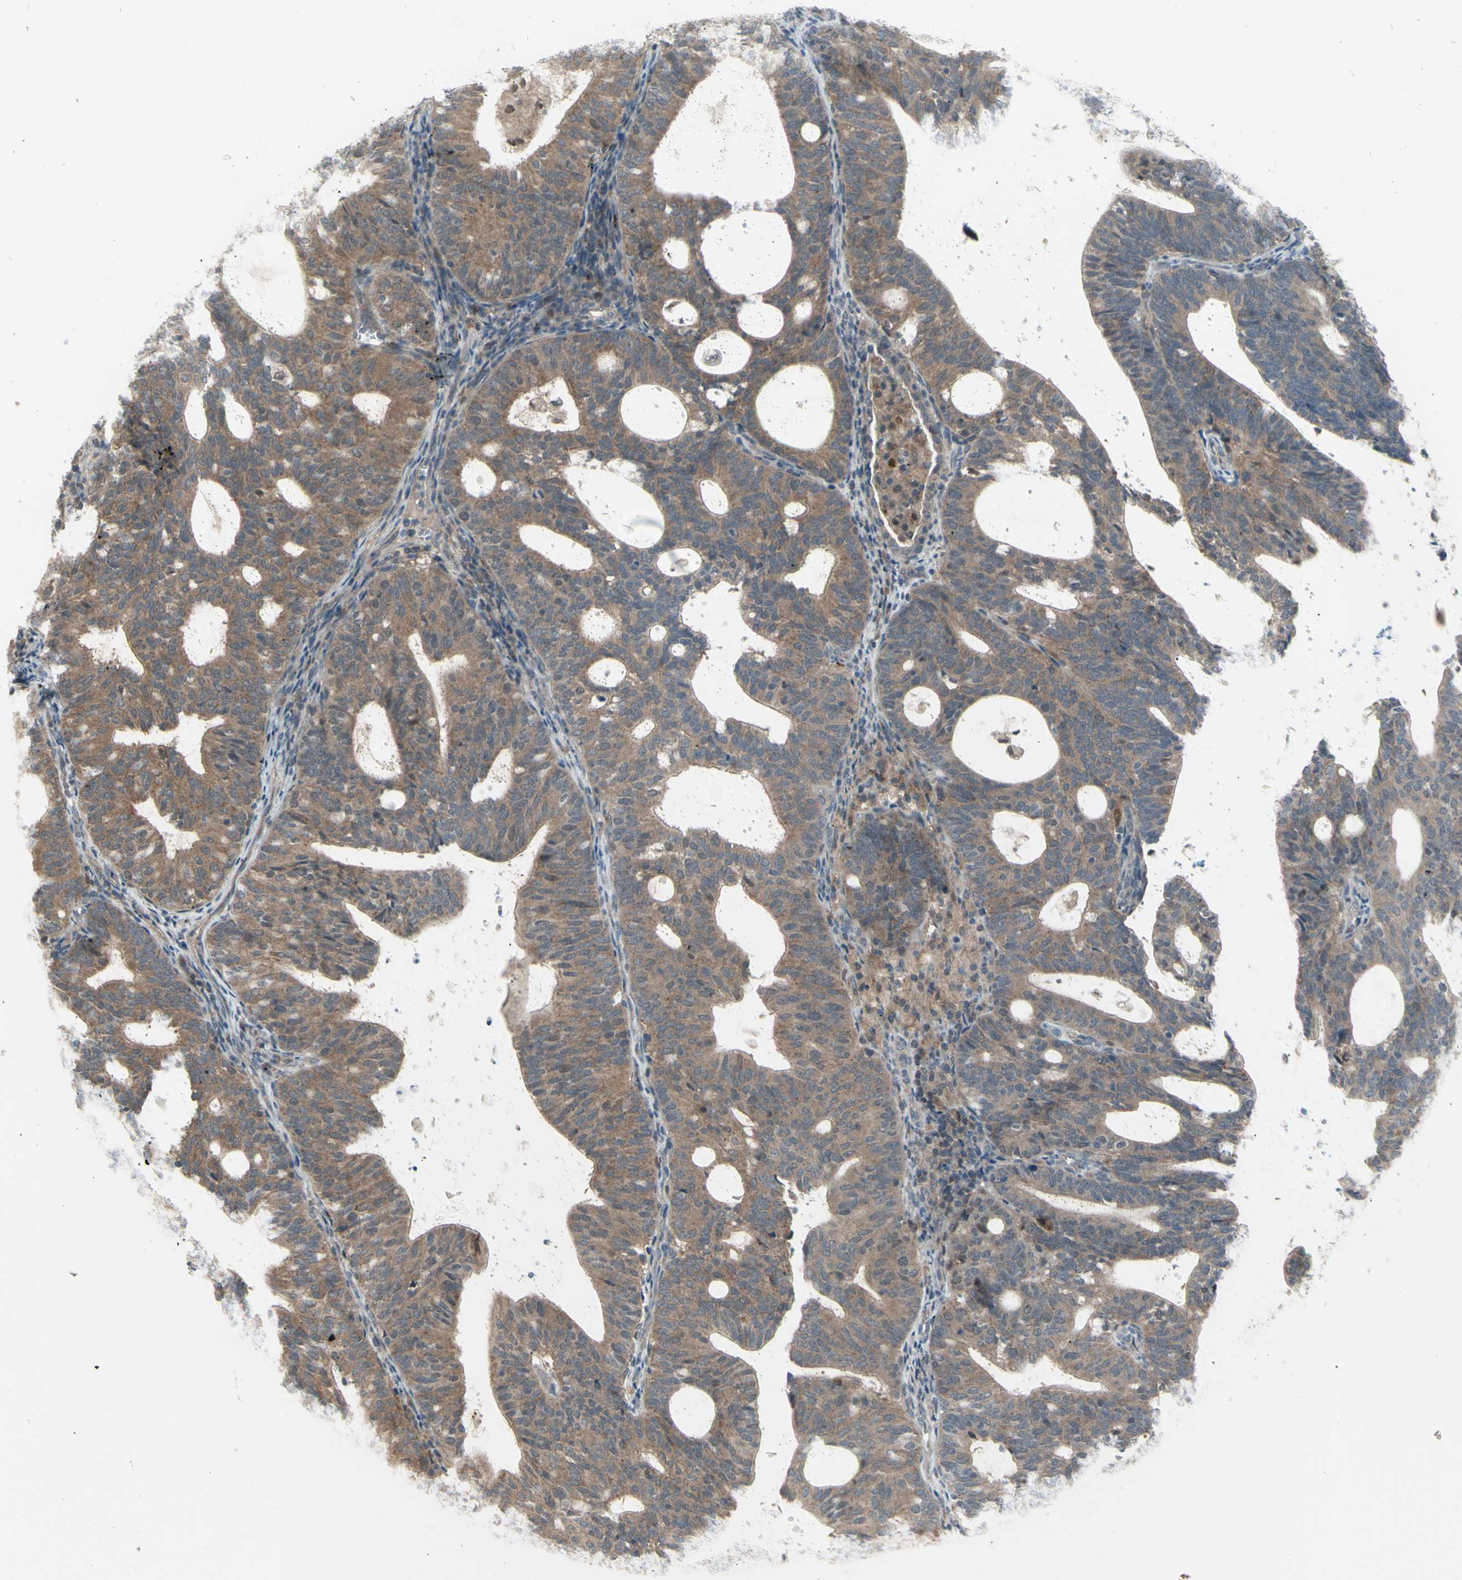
{"staining": {"intensity": "moderate", "quantity": ">75%", "location": "cytoplasmic/membranous"}, "tissue": "endometrial cancer", "cell_type": "Tumor cells", "image_type": "cancer", "snomed": [{"axis": "morphology", "description": "Adenocarcinoma, NOS"}, {"axis": "topography", "description": "Uterus"}], "caption": "Human adenocarcinoma (endometrial) stained for a protein (brown) demonstrates moderate cytoplasmic/membranous positive staining in about >75% of tumor cells.", "gene": "OSTM1", "patient": {"sex": "female", "age": 83}}